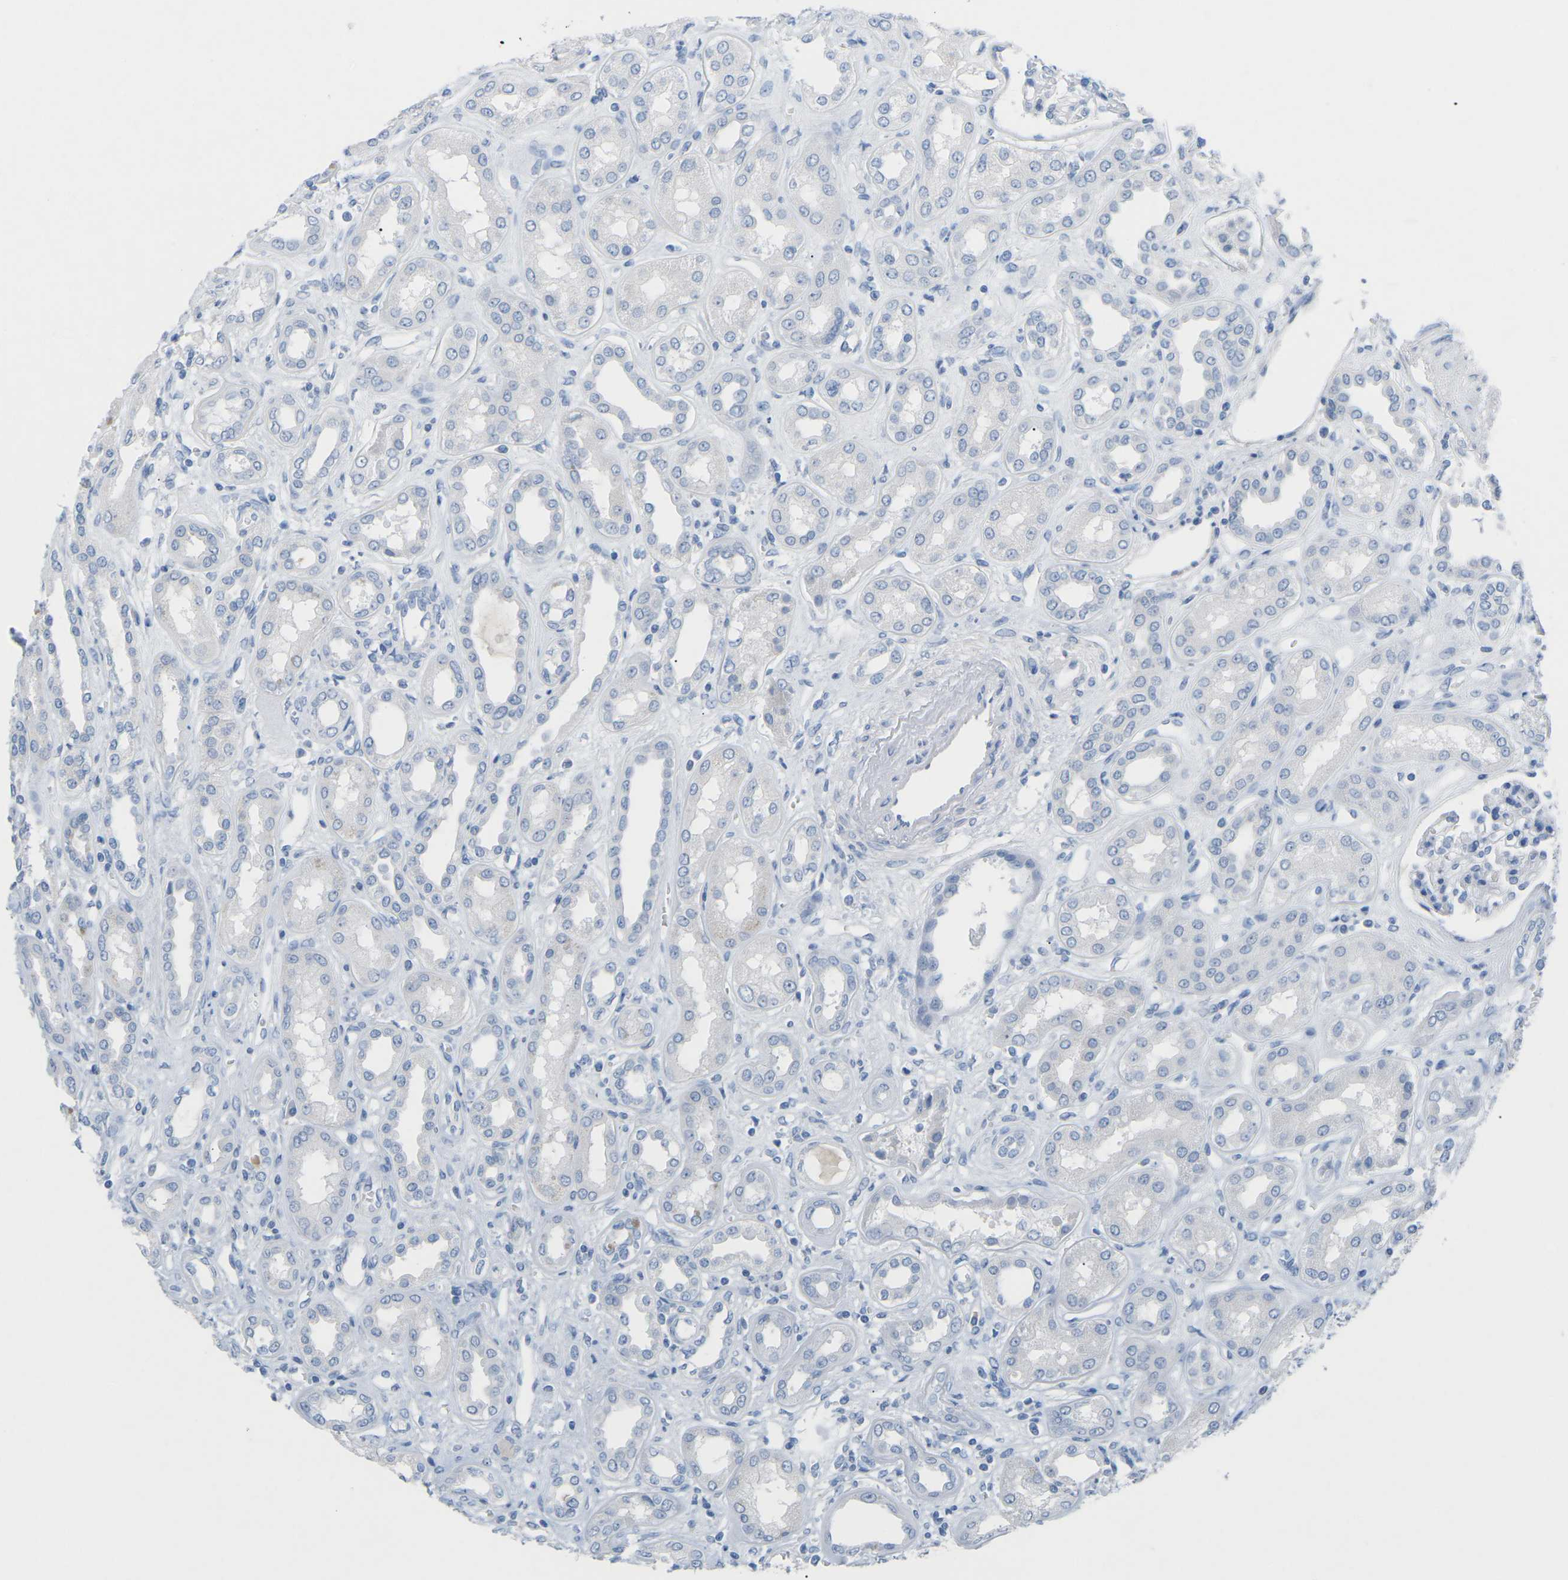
{"staining": {"intensity": "negative", "quantity": "none", "location": "none"}, "tissue": "kidney", "cell_type": "Cells in glomeruli", "image_type": "normal", "snomed": [{"axis": "morphology", "description": "Normal tissue, NOS"}, {"axis": "topography", "description": "Kidney"}], "caption": "Cells in glomeruli are negative for protein expression in unremarkable human kidney. The staining was performed using DAB (3,3'-diaminobenzidine) to visualize the protein expression in brown, while the nuclei were stained in blue with hematoxylin (Magnification: 20x).", "gene": "HBG2", "patient": {"sex": "male", "age": 59}}